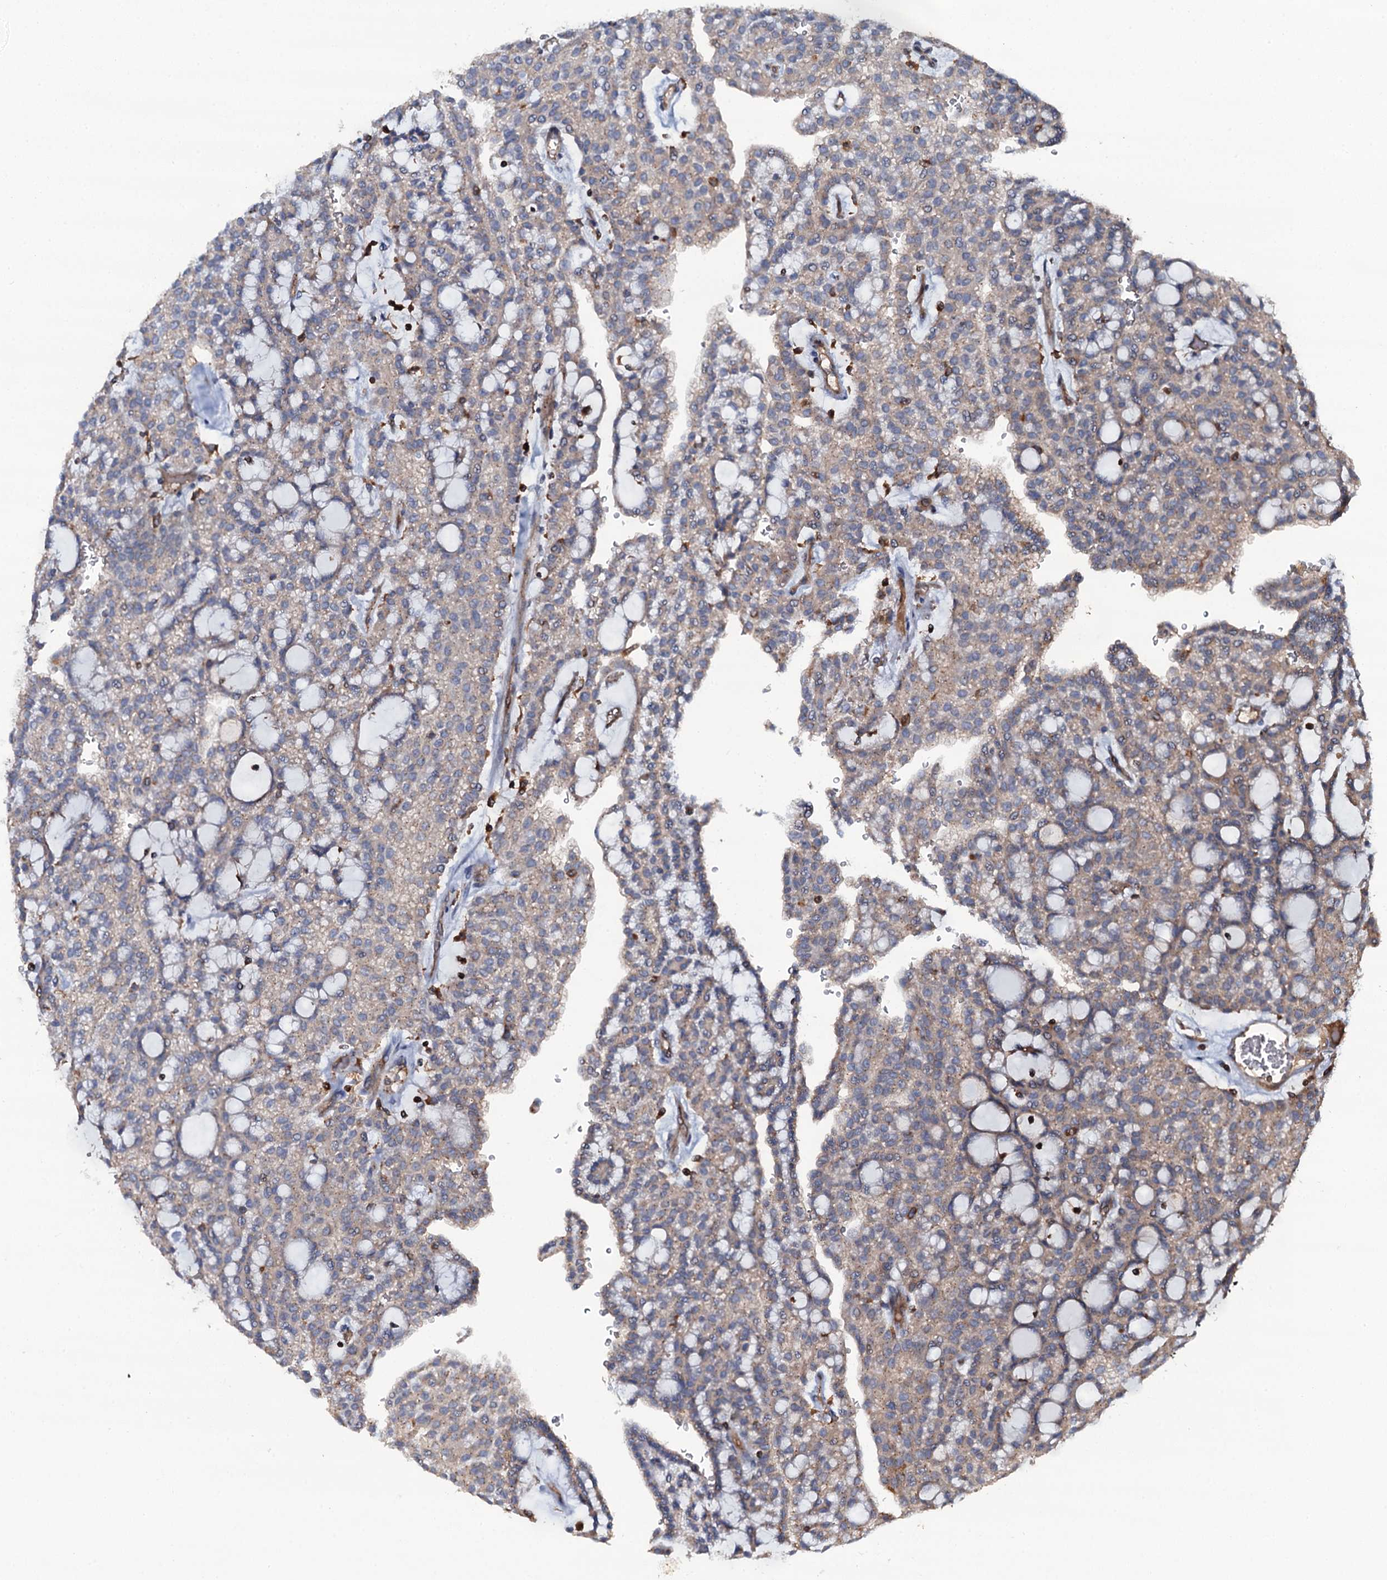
{"staining": {"intensity": "weak", "quantity": "25%-75%", "location": "cytoplasmic/membranous"}, "tissue": "renal cancer", "cell_type": "Tumor cells", "image_type": "cancer", "snomed": [{"axis": "morphology", "description": "Adenocarcinoma, NOS"}, {"axis": "topography", "description": "Kidney"}], "caption": "Renal cancer (adenocarcinoma) stained for a protein shows weak cytoplasmic/membranous positivity in tumor cells. (IHC, brightfield microscopy, high magnification).", "gene": "GRK2", "patient": {"sex": "male", "age": 63}}